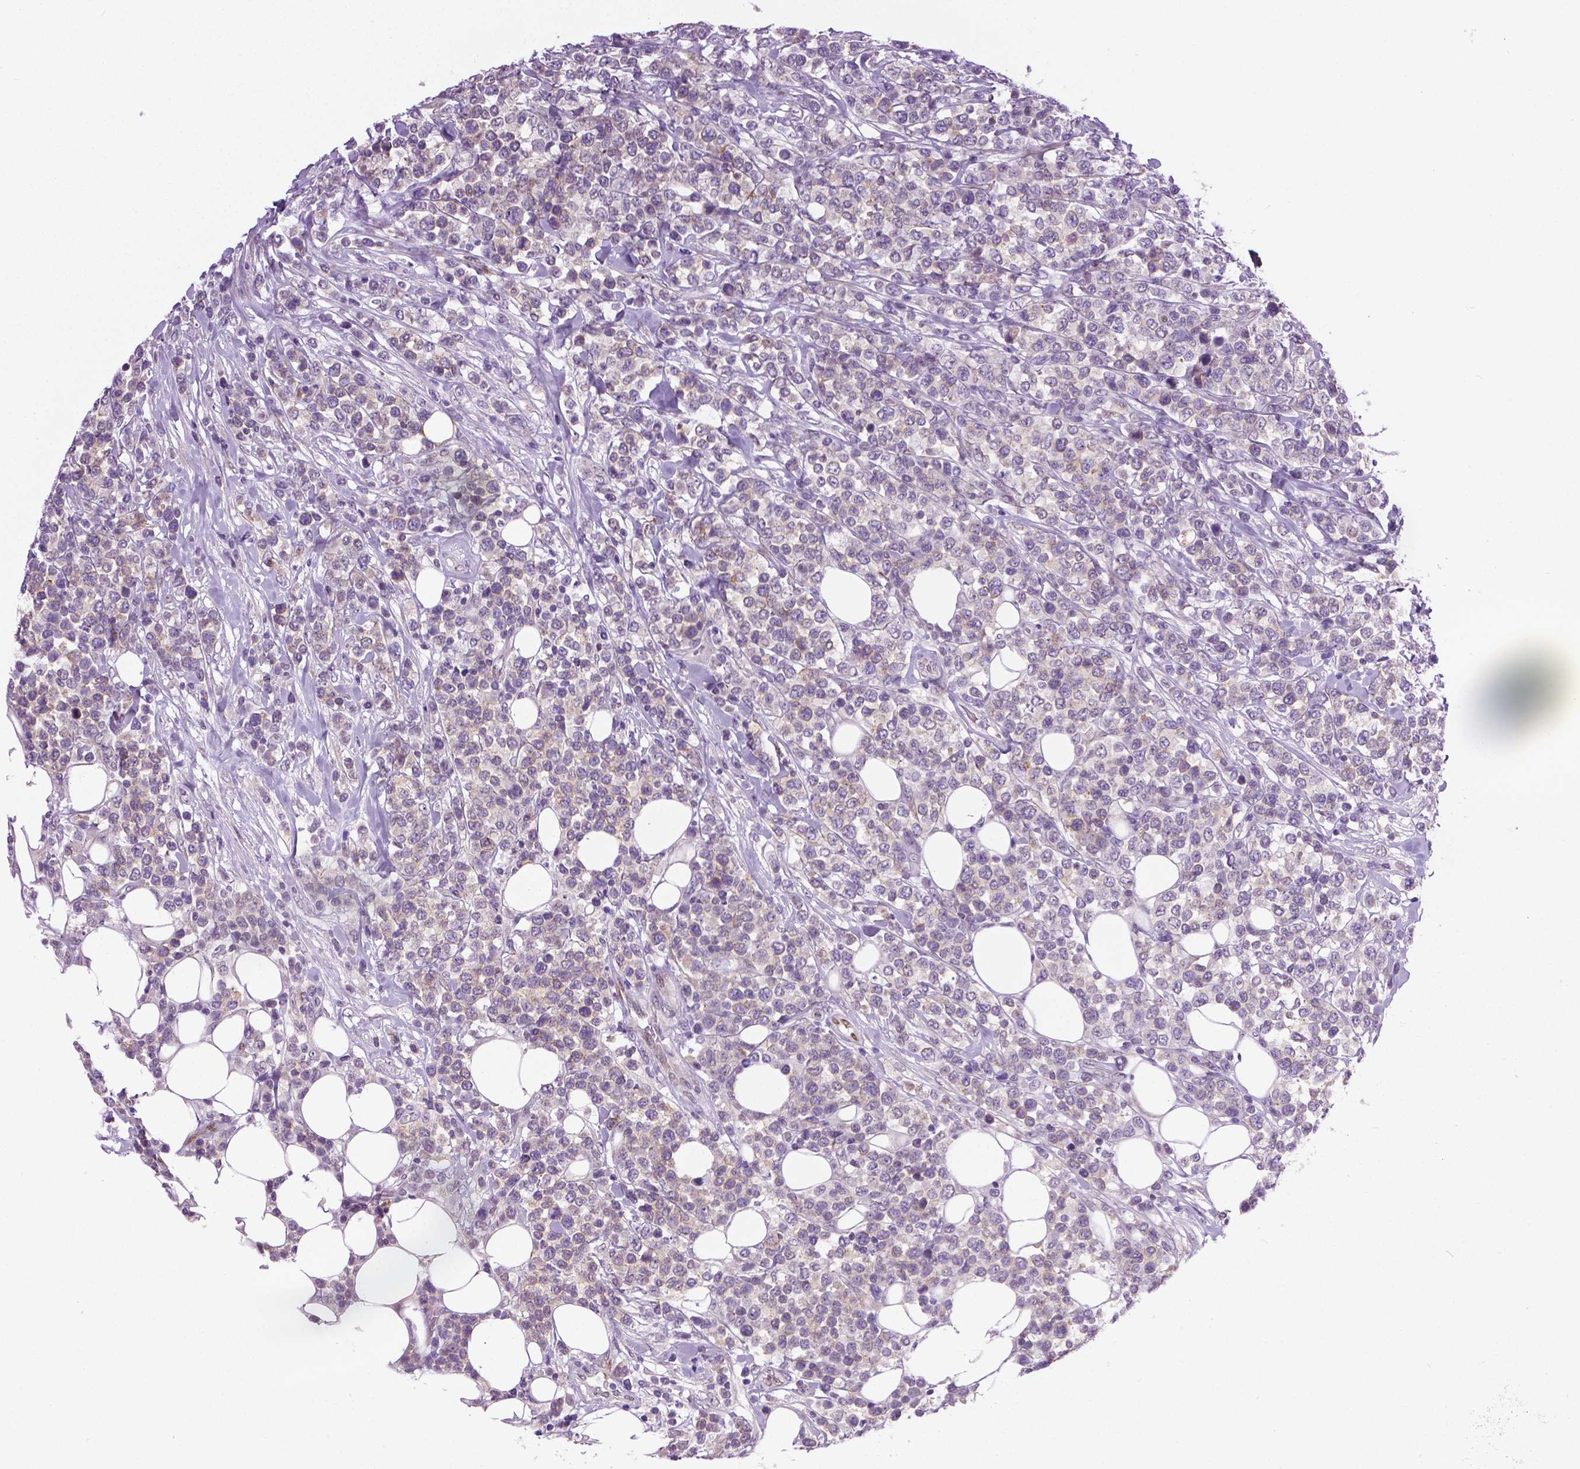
{"staining": {"intensity": "negative", "quantity": "none", "location": "none"}, "tissue": "lymphoma", "cell_type": "Tumor cells", "image_type": "cancer", "snomed": [{"axis": "morphology", "description": "Malignant lymphoma, non-Hodgkin's type, High grade"}, {"axis": "topography", "description": "Soft tissue"}], "caption": "An image of high-grade malignant lymphoma, non-Hodgkin's type stained for a protein exhibits no brown staining in tumor cells.", "gene": "PTGER3", "patient": {"sex": "female", "age": 56}}